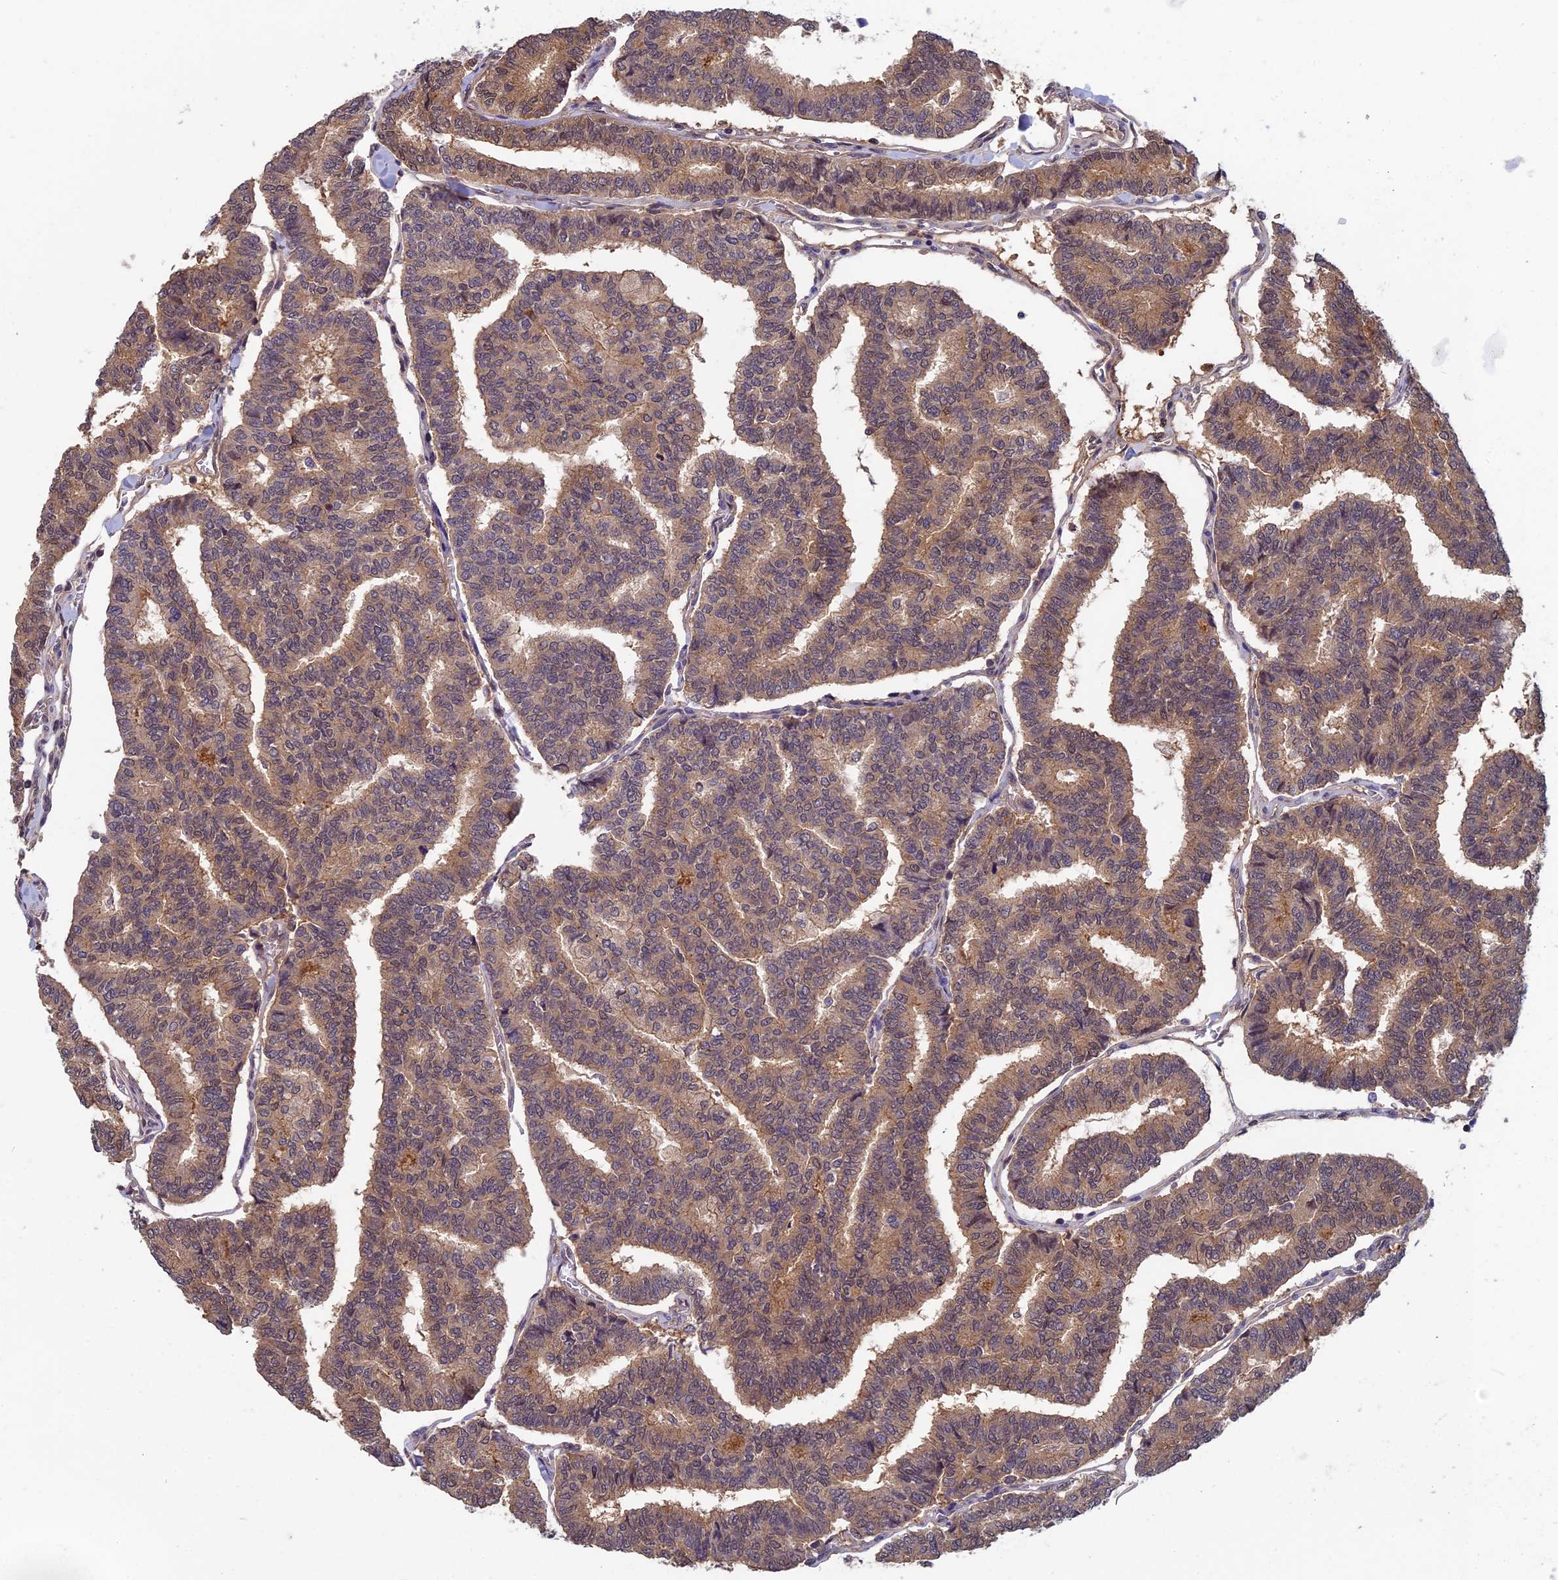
{"staining": {"intensity": "moderate", "quantity": ">75%", "location": "cytoplasmic/membranous"}, "tissue": "thyroid cancer", "cell_type": "Tumor cells", "image_type": "cancer", "snomed": [{"axis": "morphology", "description": "Papillary adenocarcinoma, NOS"}, {"axis": "topography", "description": "Thyroid gland"}], "caption": "Protein expression analysis of human thyroid cancer (papillary adenocarcinoma) reveals moderate cytoplasmic/membranous positivity in approximately >75% of tumor cells.", "gene": "LCMT1", "patient": {"sex": "female", "age": 35}}